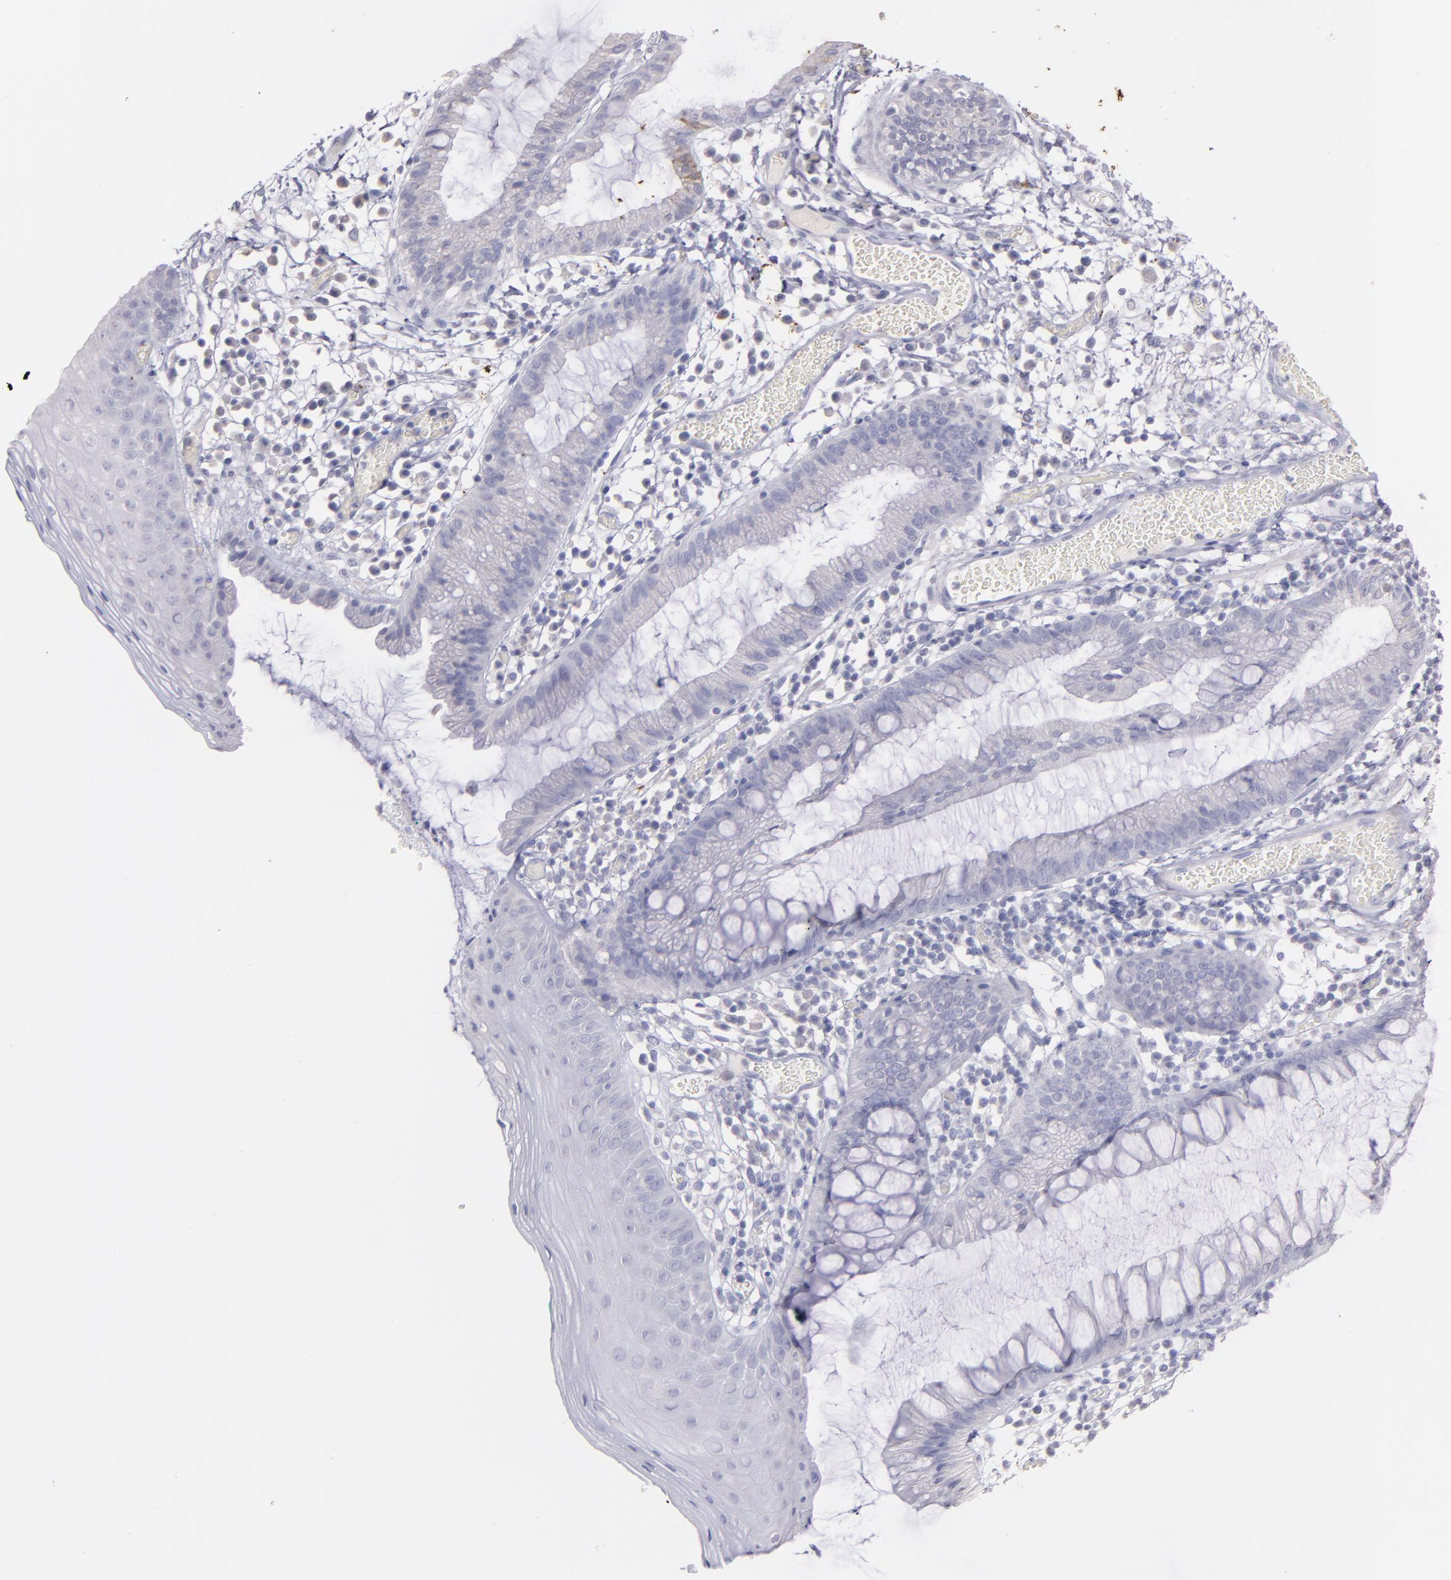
{"staining": {"intensity": "negative", "quantity": "none", "location": "none"}, "tissue": "skin", "cell_type": "Epidermal cells", "image_type": "normal", "snomed": [{"axis": "morphology", "description": "Normal tissue, NOS"}, {"axis": "morphology", "description": "Hemorrhoids"}, {"axis": "morphology", "description": "Inflammation, NOS"}, {"axis": "topography", "description": "Anal"}], "caption": "Immunohistochemical staining of benign skin reveals no significant expression in epidermal cells.", "gene": "SNAP25", "patient": {"sex": "male", "age": 60}}